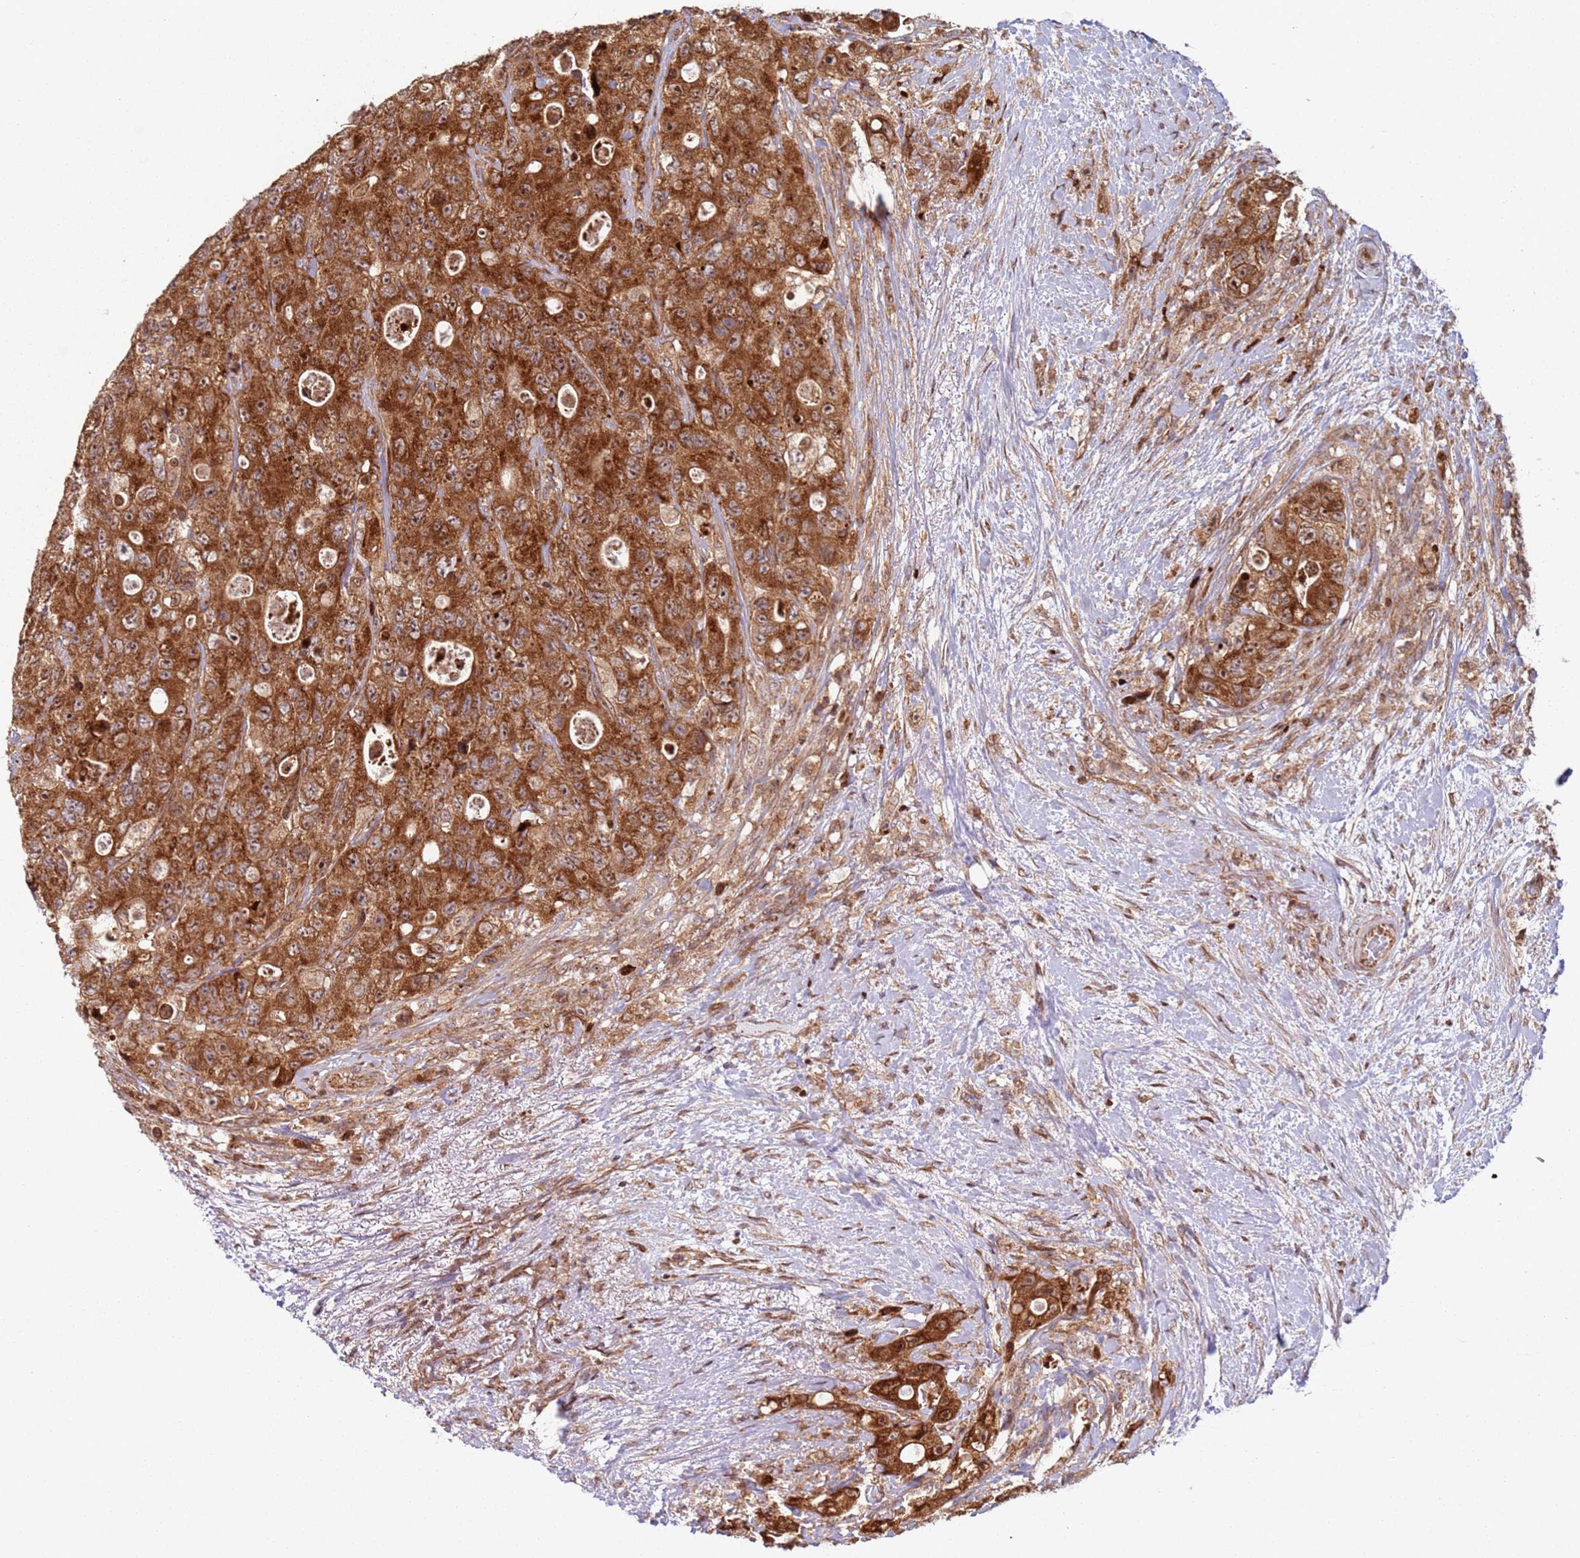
{"staining": {"intensity": "strong", "quantity": ">75%", "location": "cytoplasmic/membranous,nuclear"}, "tissue": "colorectal cancer", "cell_type": "Tumor cells", "image_type": "cancer", "snomed": [{"axis": "morphology", "description": "Adenocarcinoma, NOS"}, {"axis": "topography", "description": "Colon"}], "caption": "A high amount of strong cytoplasmic/membranous and nuclear staining is appreciated in approximately >75% of tumor cells in colorectal cancer tissue. (IHC, brightfield microscopy, high magnification).", "gene": "HNRNPLL", "patient": {"sex": "female", "age": 46}}